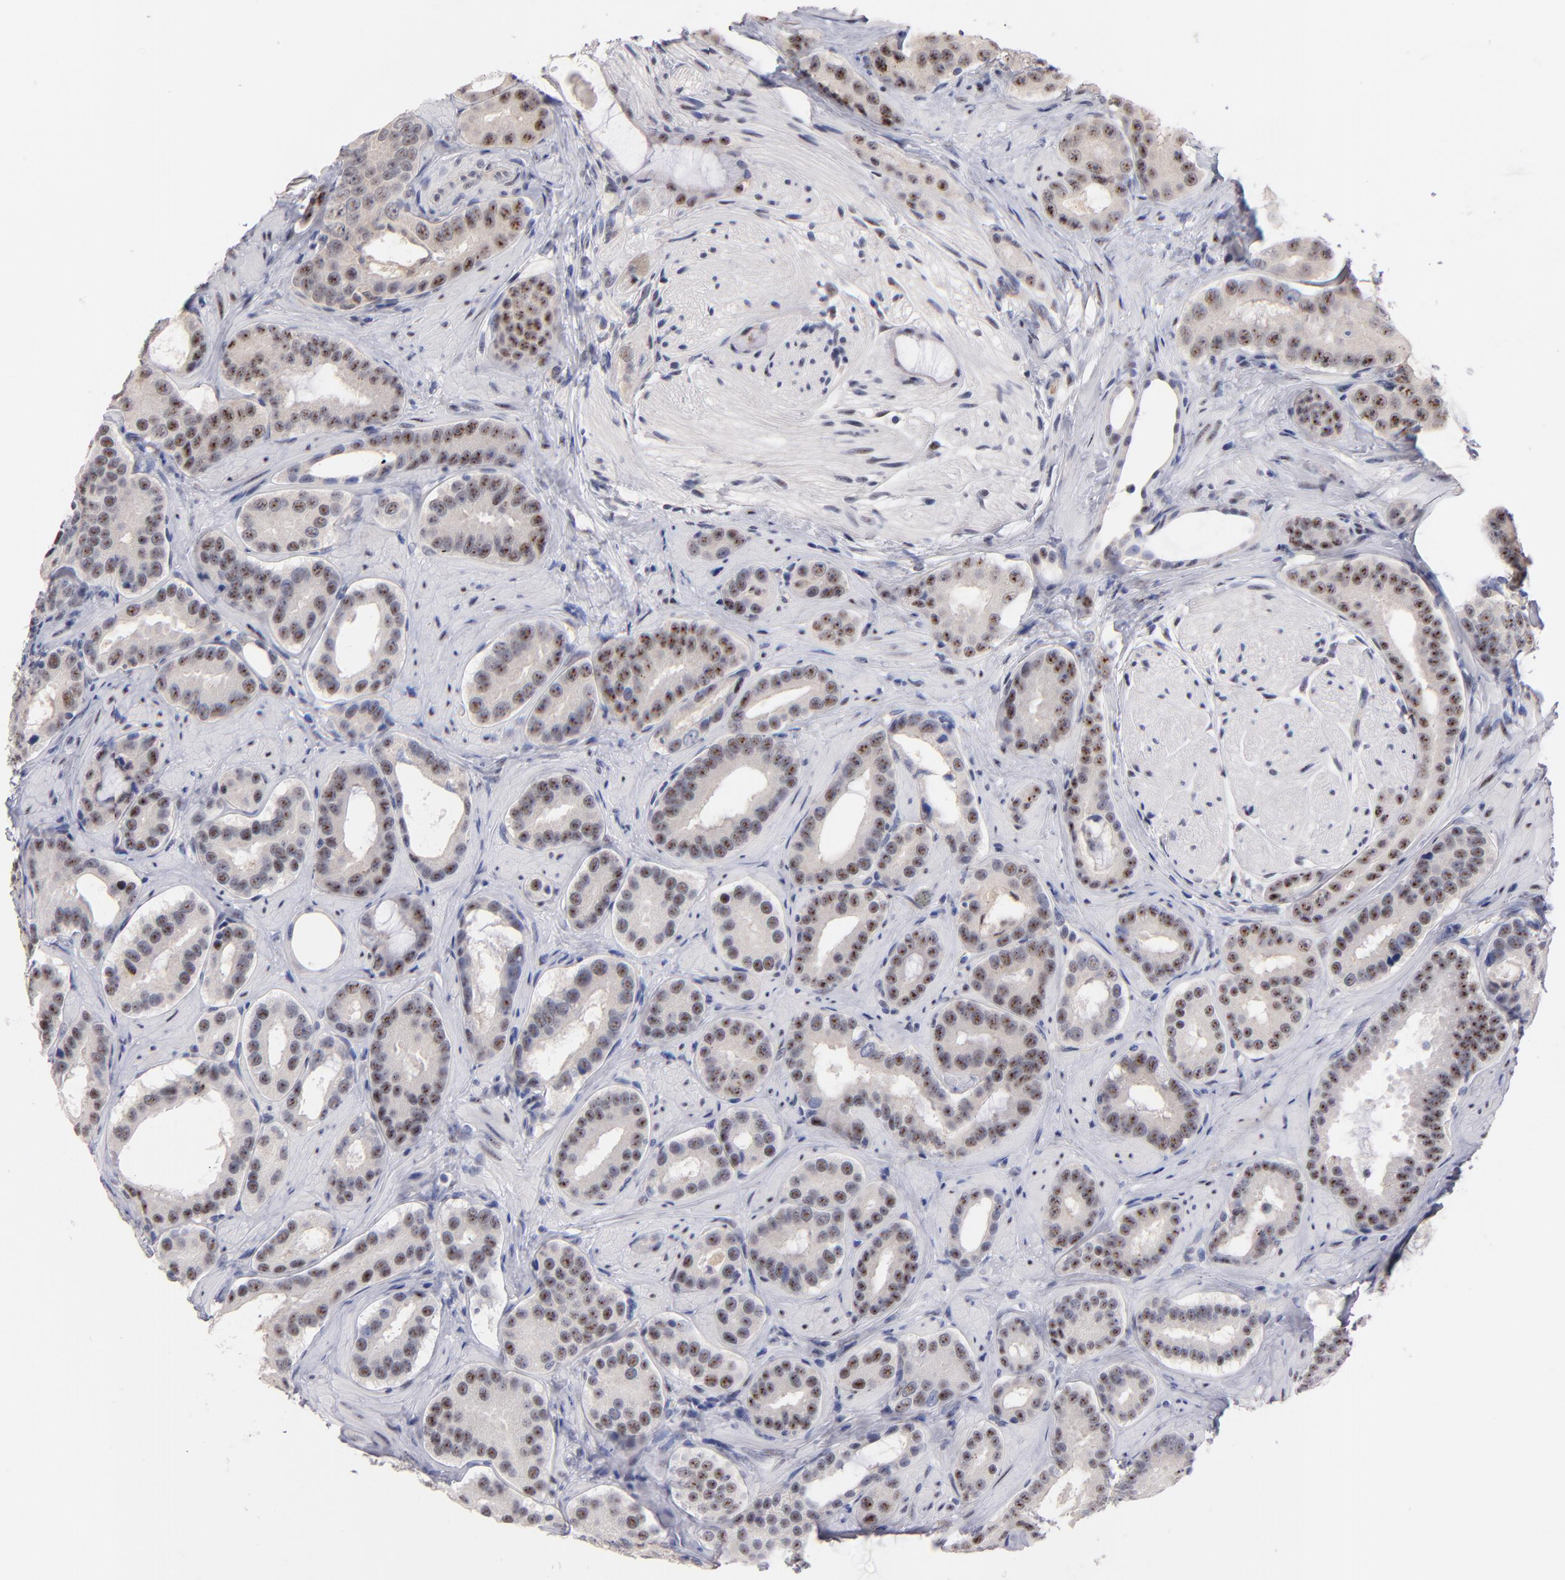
{"staining": {"intensity": "strong", "quantity": "25%-75%", "location": "nuclear"}, "tissue": "prostate cancer", "cell_type": "Tumor cells", "image_type": "cancer", "snomed": [{"axis": "morphology", "description": "Adenocarcinoma, Low grade"}, {"axis": "topography", "description": "Prostate"}], "caption": "A high-resolution histopathology image shows IHC staining of prostate cancer, which reveals strong nuclear expression in approximately 25%-75% of tumor cells. (brown staining indicates protein expression, while blue staining denotes nuclei).", "gene": "RAF1", "patient": {"sex": "male", "age": 59}}